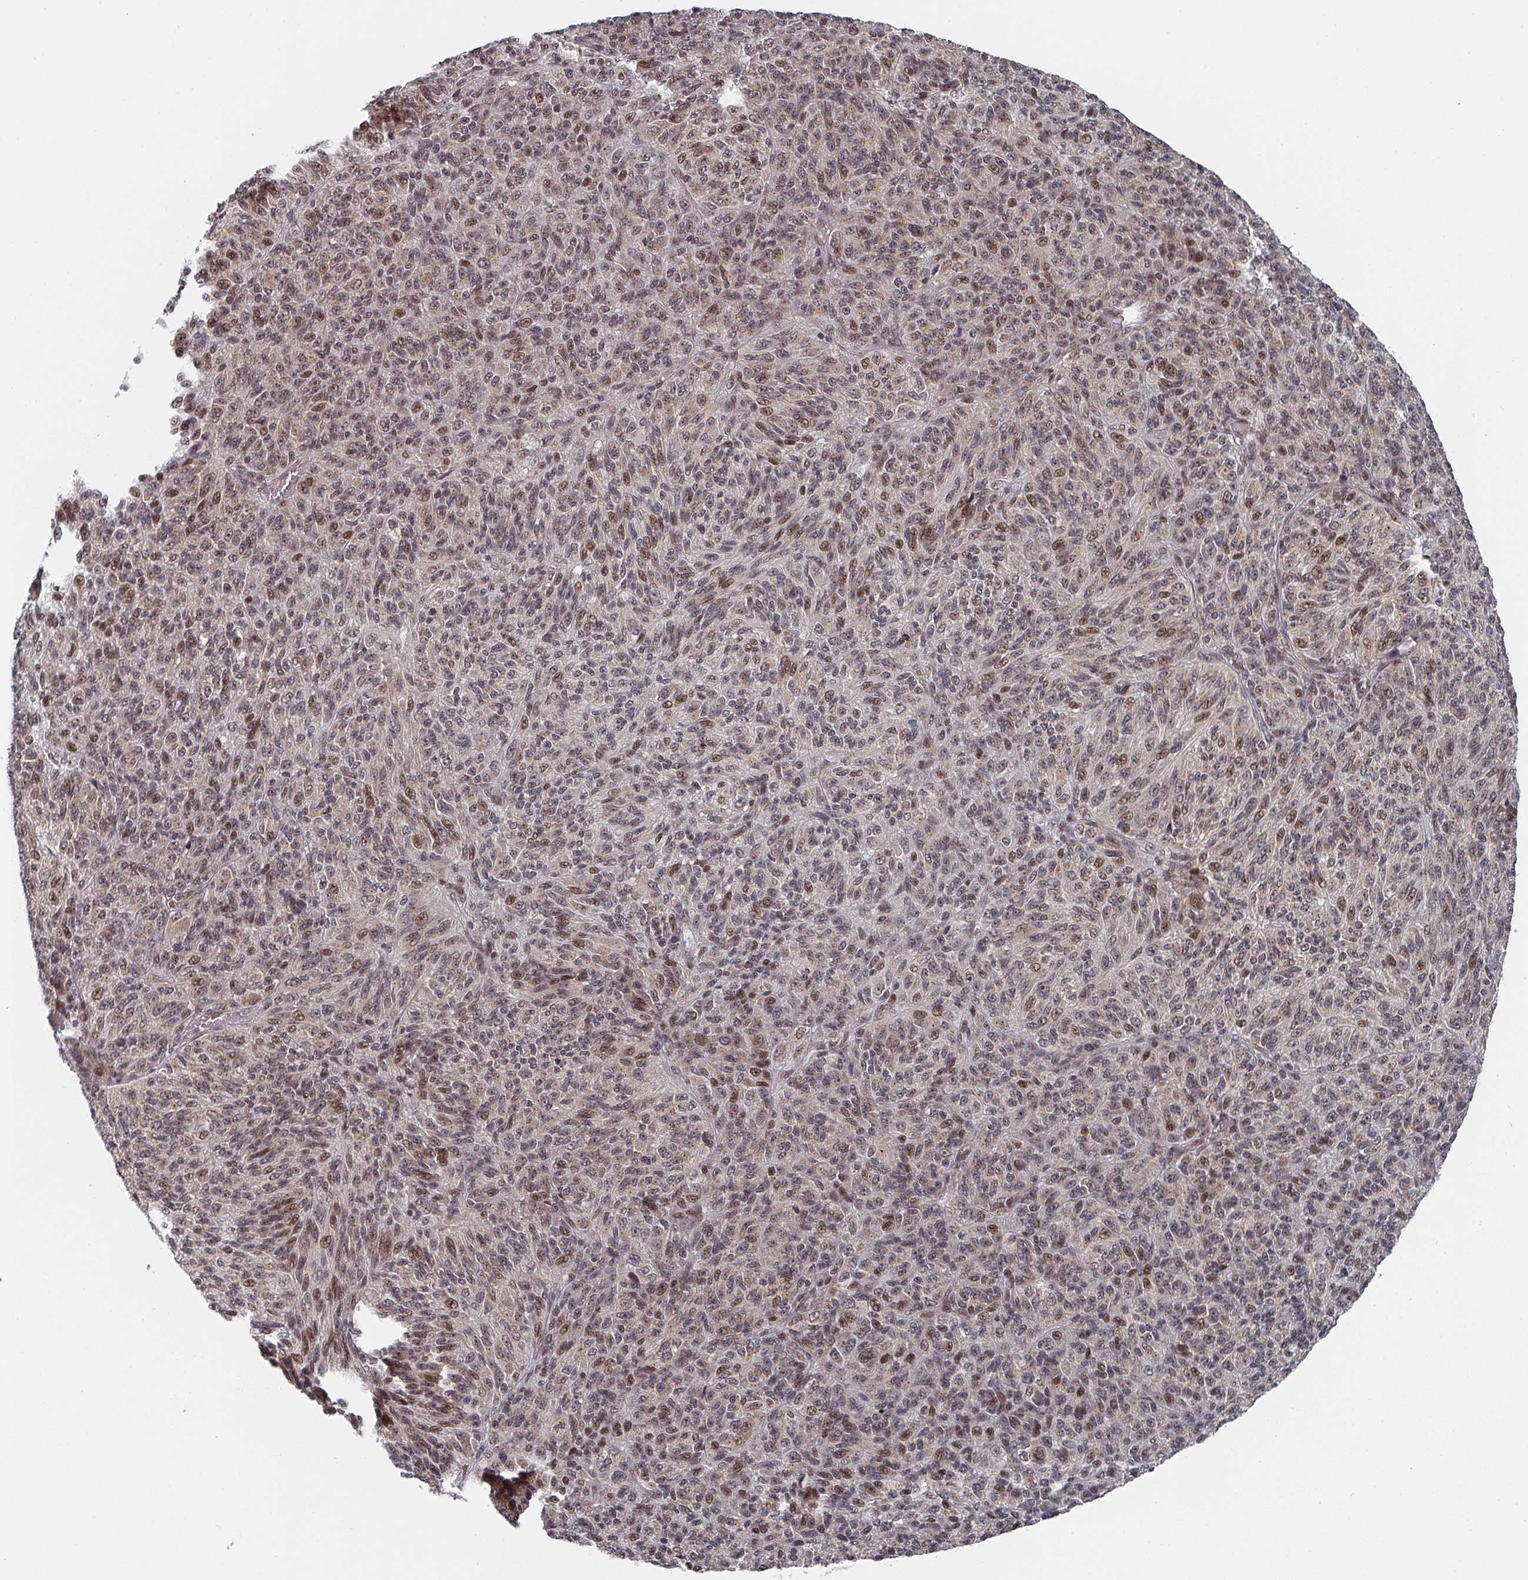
{"staining": {"intensity": "moderate", "quantity": ">75%", "location": "nuclear"}, "tissue": "melanoma", "cell_type": "Tumor cells", "image_type": "cancer", "snomed": [{"axis": "morphology", "description": "Malignant melanoma, Metastatic site"}, {"axis": "topography", "description": "Brain"}], "caption": "A medium amount of moderate nuclear expression is seen in about >75% of tumor cells in malignant melanoma (metastatic site) tissue.", "gene": "KIF1C", "patient": {"sex": "female", "age": 56}}